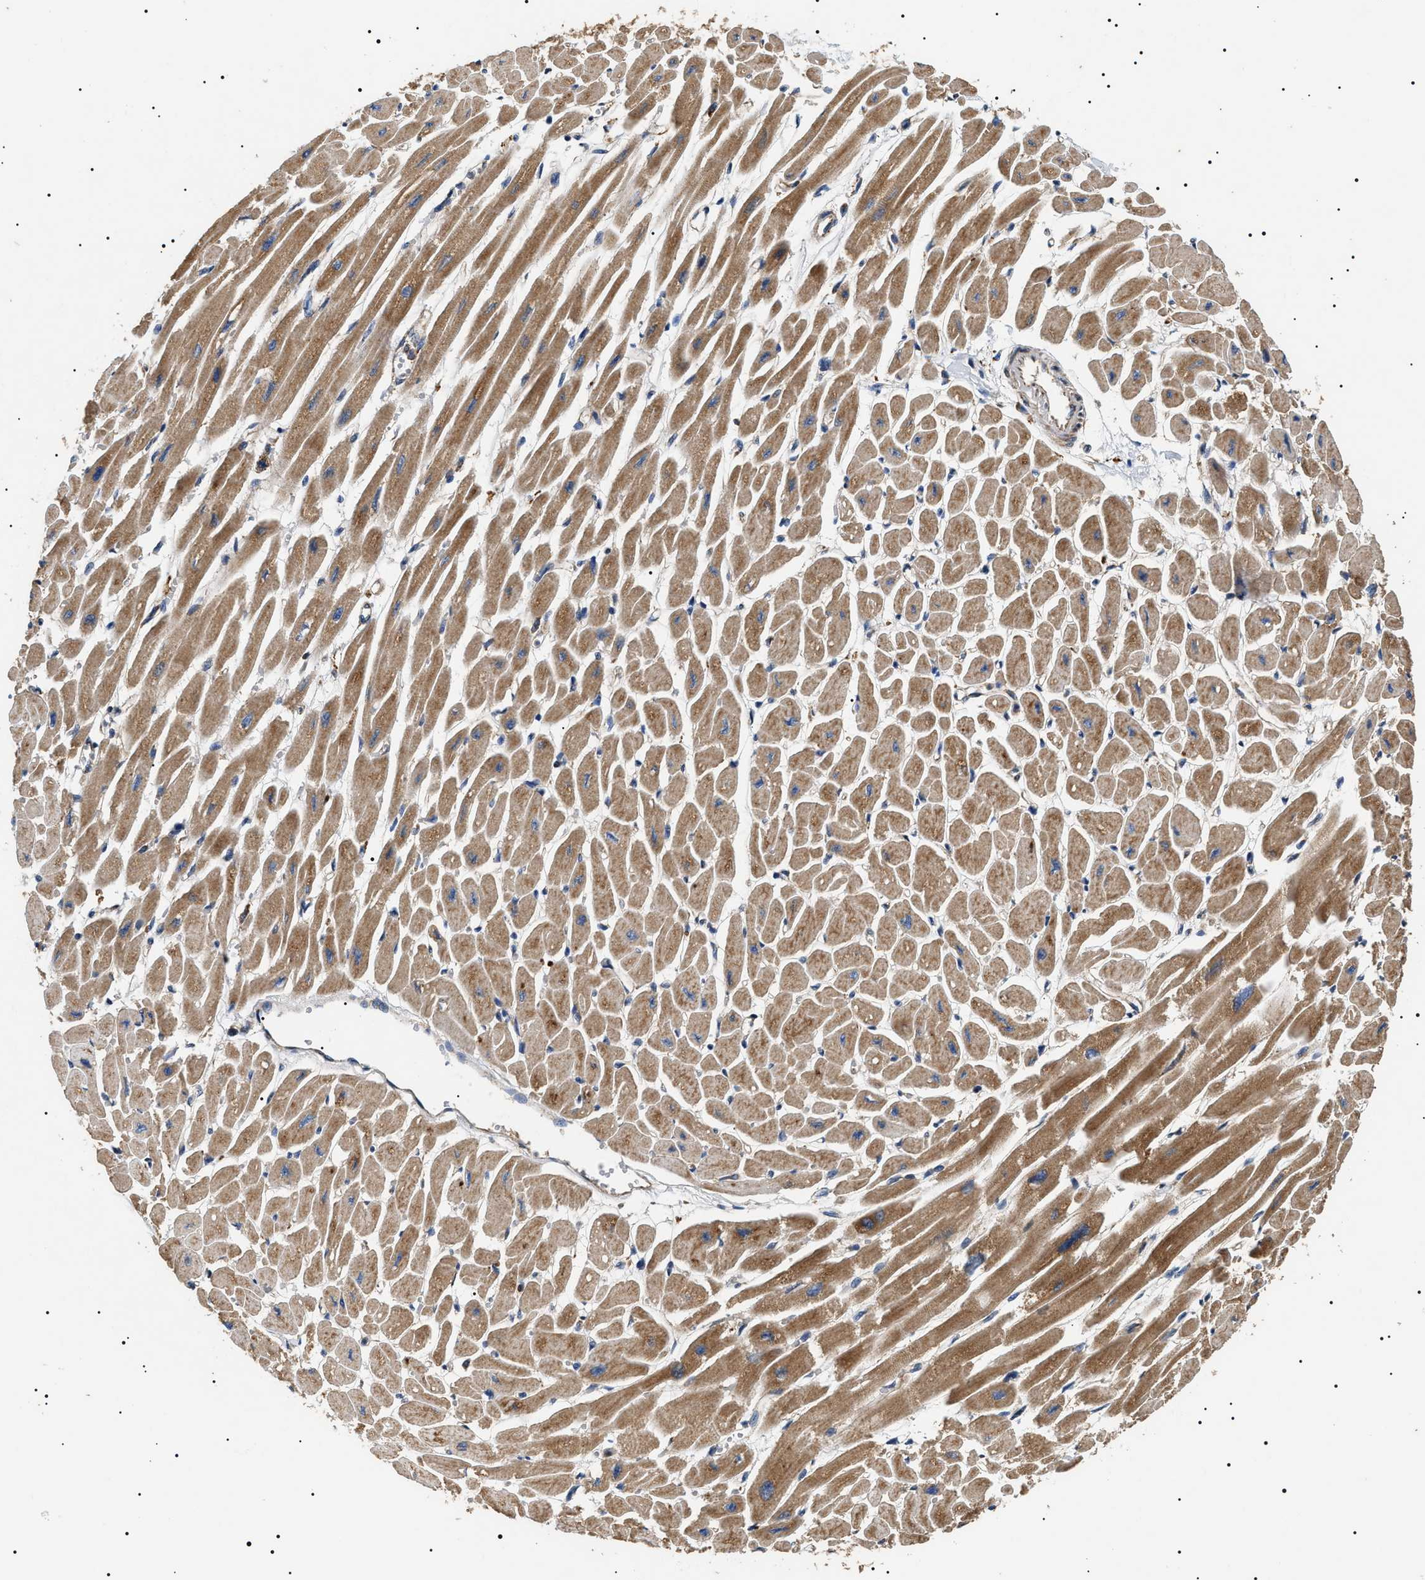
{"staining": {"intensity": "moderate", "quantity": ">75%", "location": "cytoplasmic/membranous"}, "tissue": "heart muscle", "cell_type": "Cardiomyocytes", "image_type": "normal", "snomed": [{"axis": "morphology", "description": "Normal tissue, NOS"}, {"axis": "topography", "description": "Heart"}], "caption": "Brown immunohistochemical staining in unremarkable heart muscle reveals moderate cytoplasmic/membranous staining in about >75% of cardiomyocytes. The staining is performed using DAB brown chromogen to label protein expression. The nuclei are counter-stained blue using hematoxylin.", "gene": "OXSM", "patient": {"sex": "female", "age": 54}}